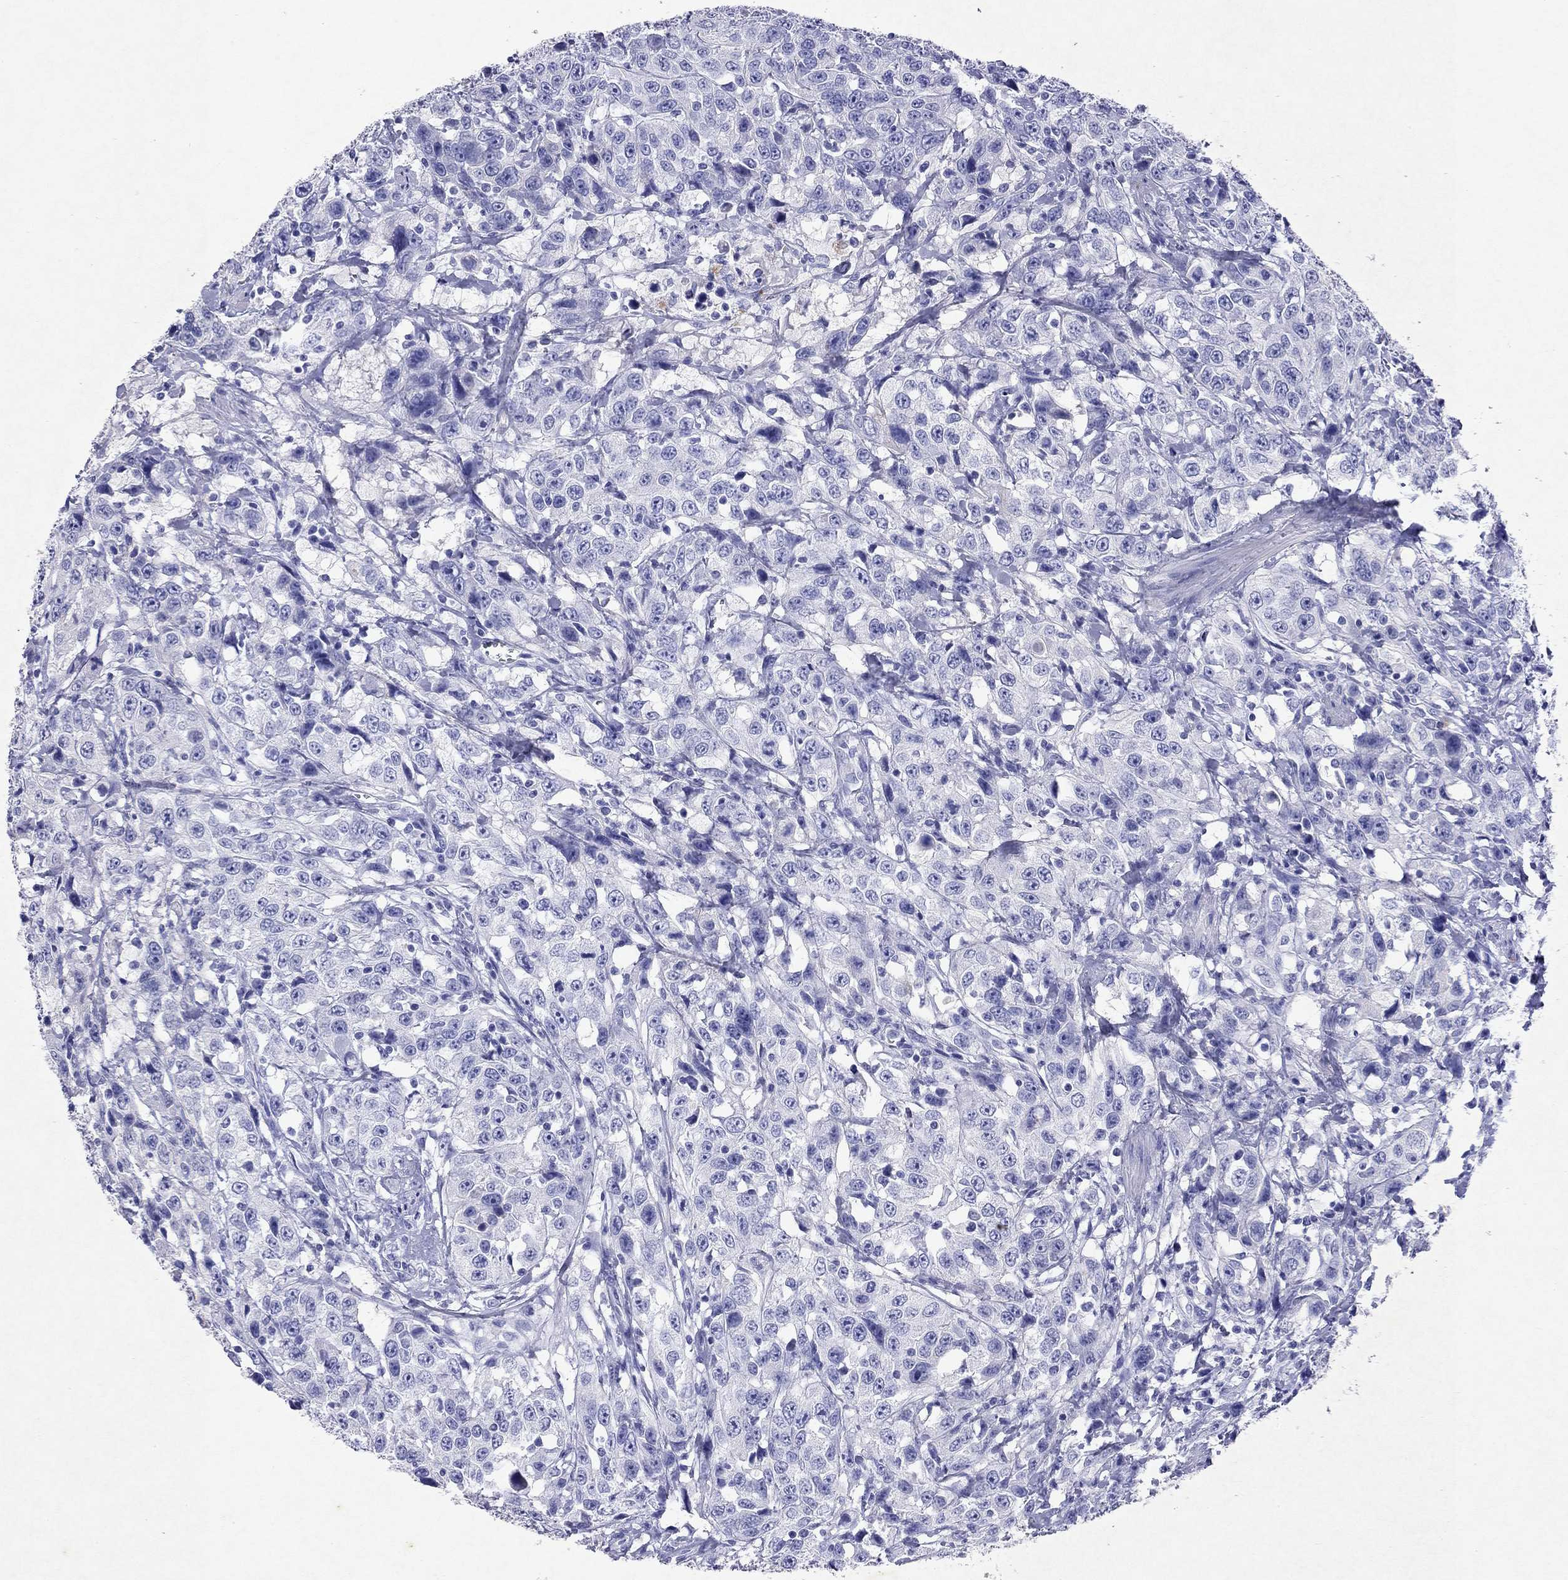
{"staining": {"intensity": "negative", "quantity": "none", "location": "none"}, "tissue": "urothelial cancer", "cell_type": "Tumor cells", "image_type": "cancer", "snomed": [{"axis": "morphology", "description": "Urothelial carcinoma, NOS"}, {"axis": "morphology", "description": "Urothelial carcinoma, High grade"}, {"axis": "topography", "description": "Urinary bladder"}], "caption": "A histopathology image of transitional cell carcinoma stained for a protein exhibits no brown staining in tumor cells.", "gene": "ARMC12", "patient": {"sex": "female", "age": 73}}